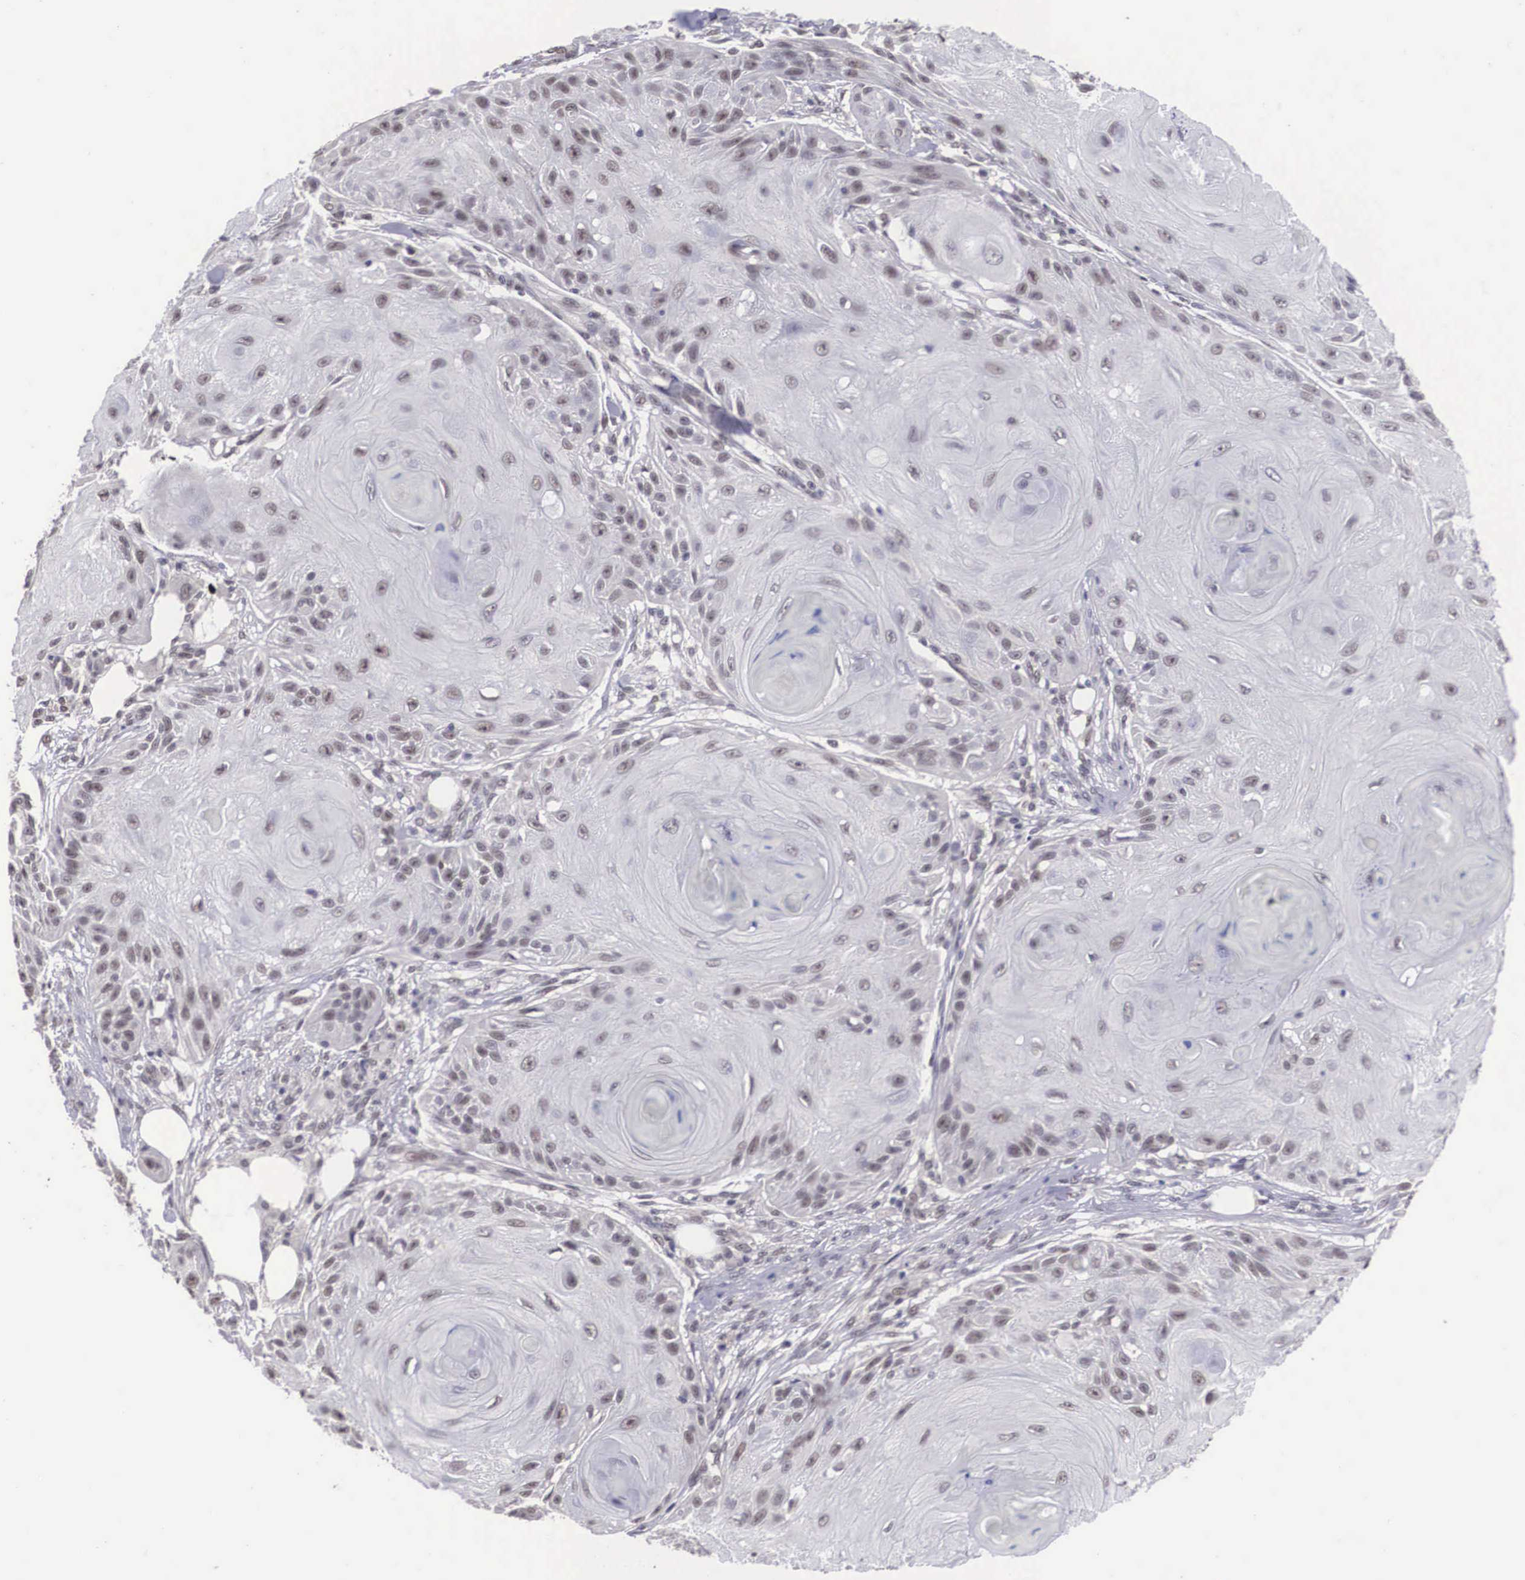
{"staining": {"intensity": "weak", "quantity": "<25%", "location": "nuclear"}, "tissue": "skin cancer", "cell_type": "Tumor cells", "image_type": "cancer", "snomed": [{"axis": "morphology", "description": "Squamous cell carcinoma, NOS"}, {"axis": "topography", "description": "Skin"}], "caption": "High magnification brightfield microscopy of skin cancer (squamous cell carcinoma) stained with DAB (brown) and counterstained with hematoxylin (blue): tumor cells show no significant staining.", "gene": "ZNF275", "patient": {"sex": "female", "age": 88}}